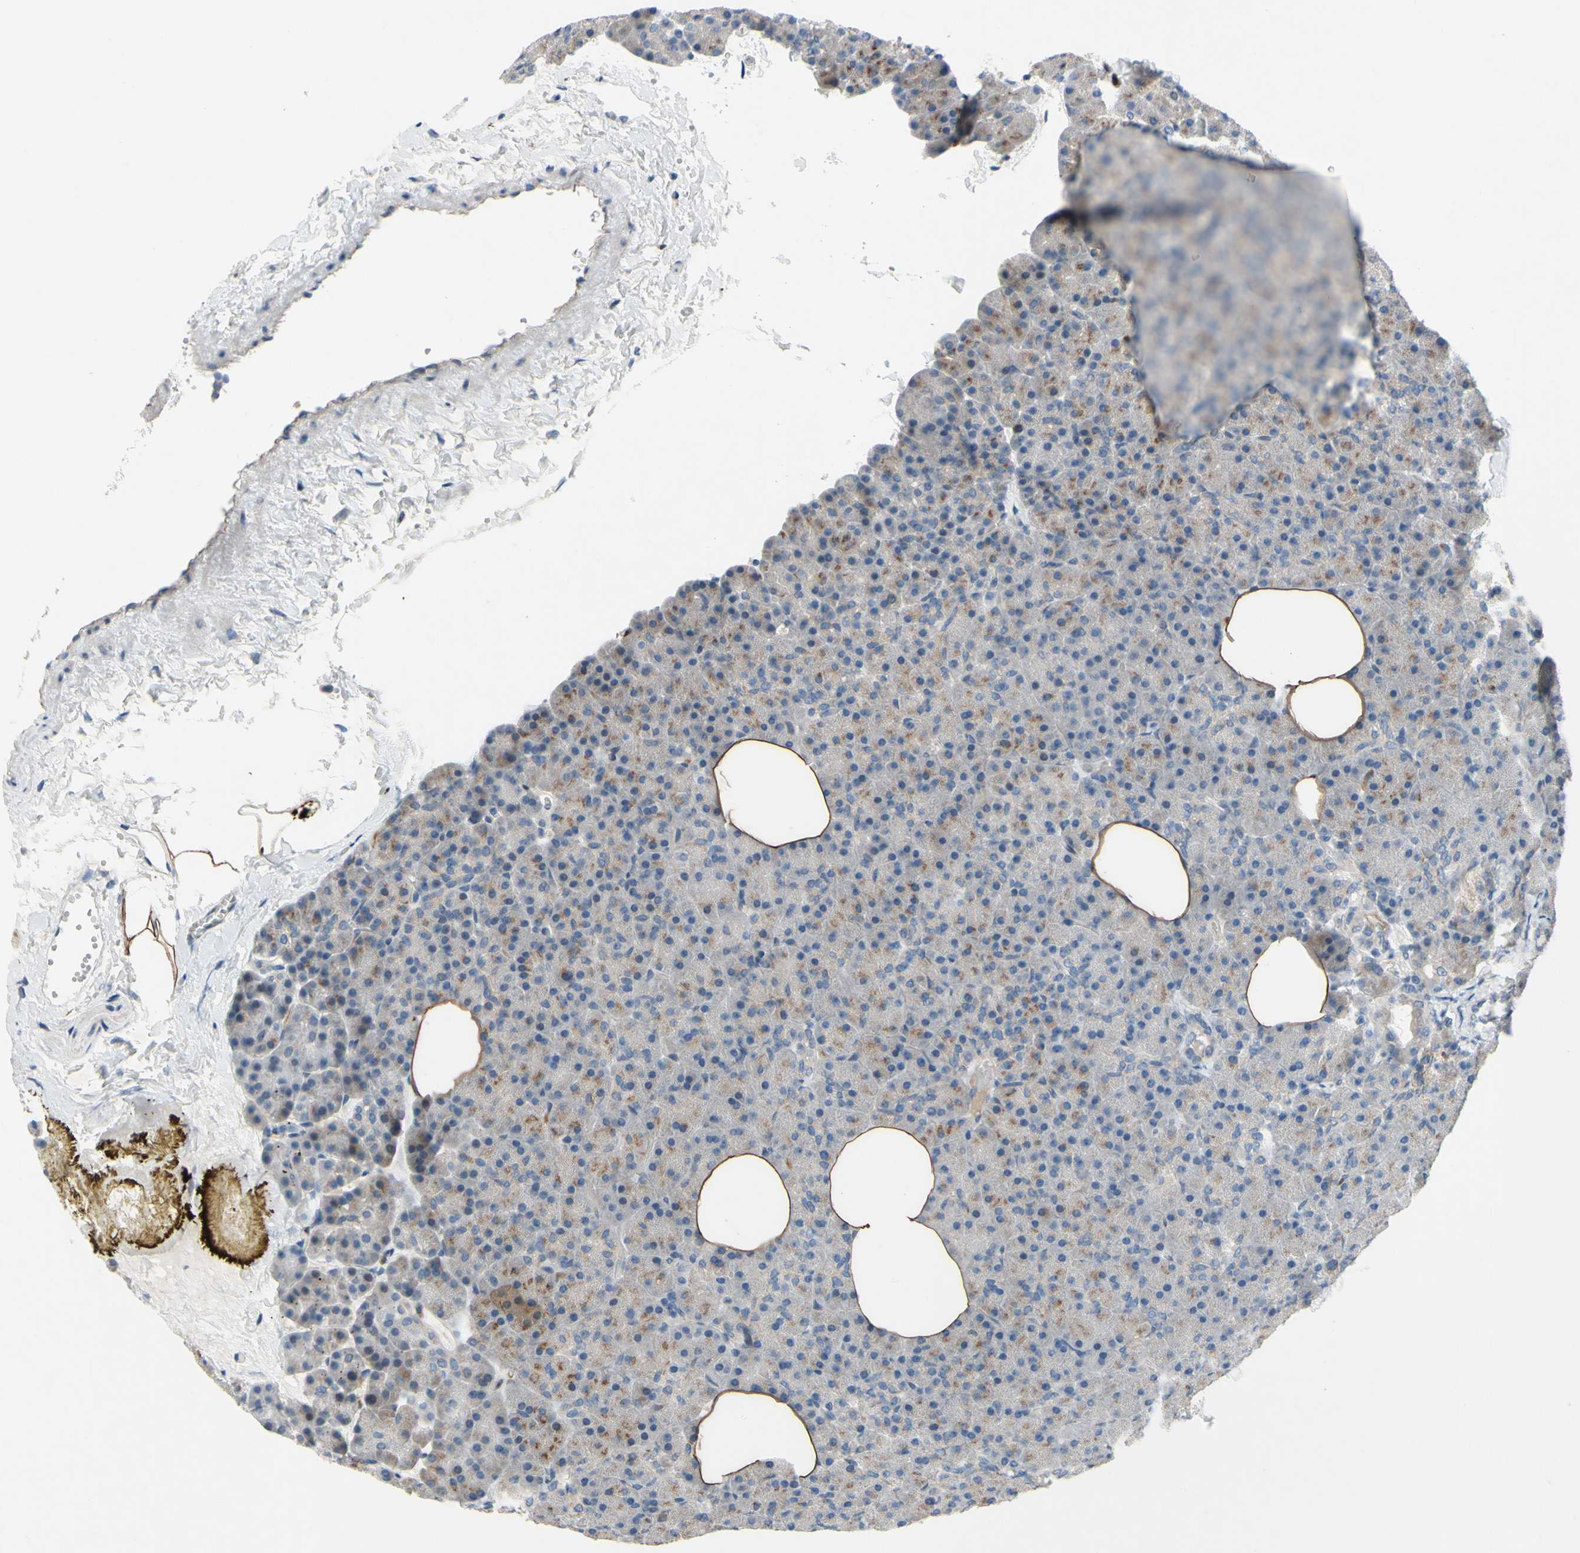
{"staining": {"intensity": "weak", "quantity": ">75%", "location": "cytoplasmic/membranous"}, "tissue": "pancreas", "cell_type": "Exocrine glandular cells", "image_type": "normal", "snomed": [{"axis": "morphology", "description": "Normal tissue, NOS"}, {"axis": "topography", "description": "Pancreas"}], "caption": "IHC of normal pancreas reveals low levels of weak cytoplasmic/membranous expression in about >75% of exocrine glandular cells.", "gene": "GRAMD2B", "patient": {"sex": "female", "age": 35}}